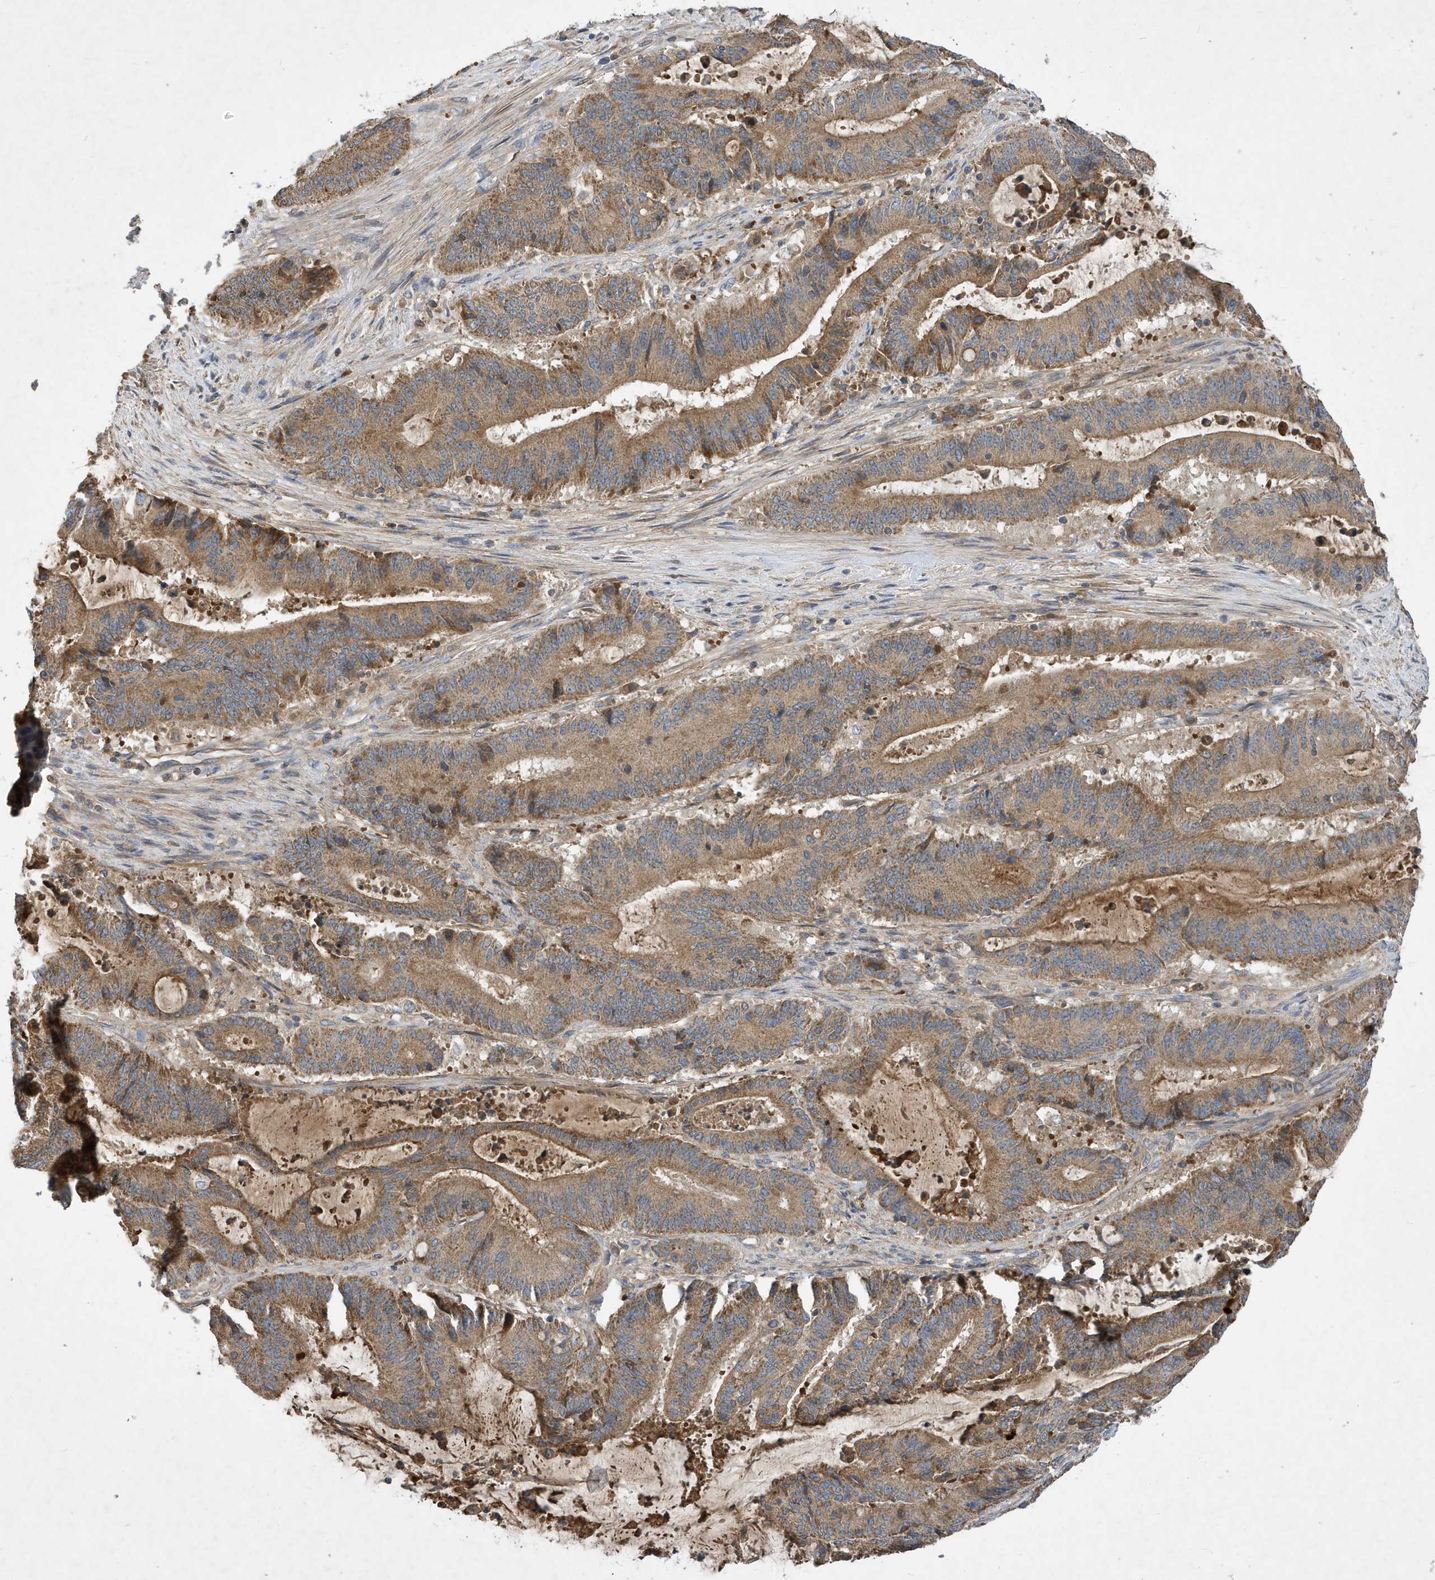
{"staining": {"intensity": "moderate", "quantity": ">75%", "location": "cytoplasmic/membranous"}, "tissue": "liver cancer", "cell_type": "Tumor cells", "image_type": "cancer", "snomed": [{"axis": "morphology", "description": "Normal tissue, NOS"}, {"axis": "morphology", "description": "Cholangiocarcinoma"}, {"axis": "topography", "description": "Liver"}, {"axis": "topography", "description": "Peripheral nerve tissue"}], "caption": "Brown immunohistochemical staining in human liver cancer demonstrates moderate cytoplasmic/membranous expression in about >75% of tumor cells.", "gene": "STK19", "patient": {"sex": "female", "age": 73}}